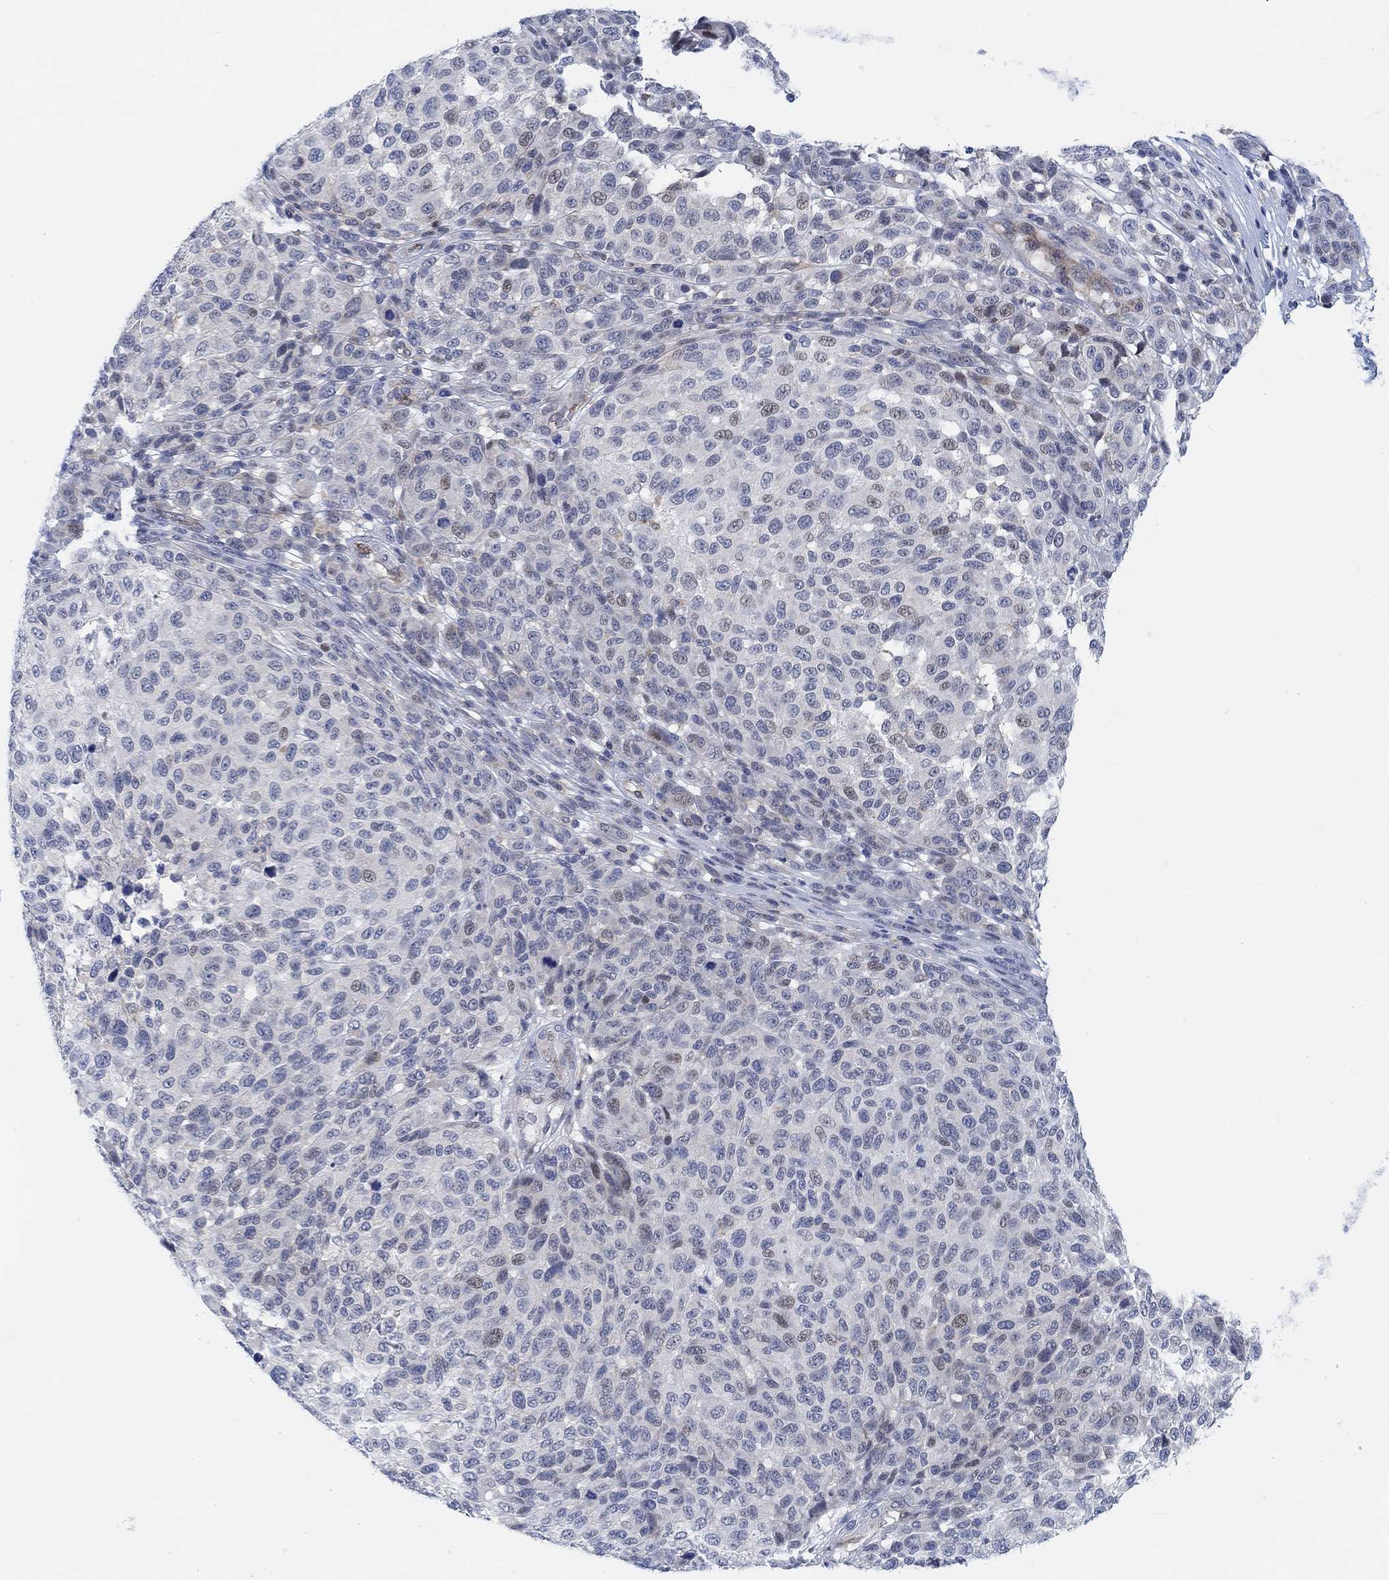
{"staining": {"intensity": "negative", "quantity": "none", "location": "none"}, "tissue": "melanoma", "cell_type": "Tumor cells", "image_type": "cancer", "snomed": [{"axis": "morphology", "description": "Malignant melanoma, NOS"}, {"axis": "topography", "description": "Skin"}], "caption": "This is an immunohistochemistry (IHC) image of human melanoma. There is no positivity in tumor cells.", "gene": "PMFBP1", "patient": {"sex": "male", "age": 59}}